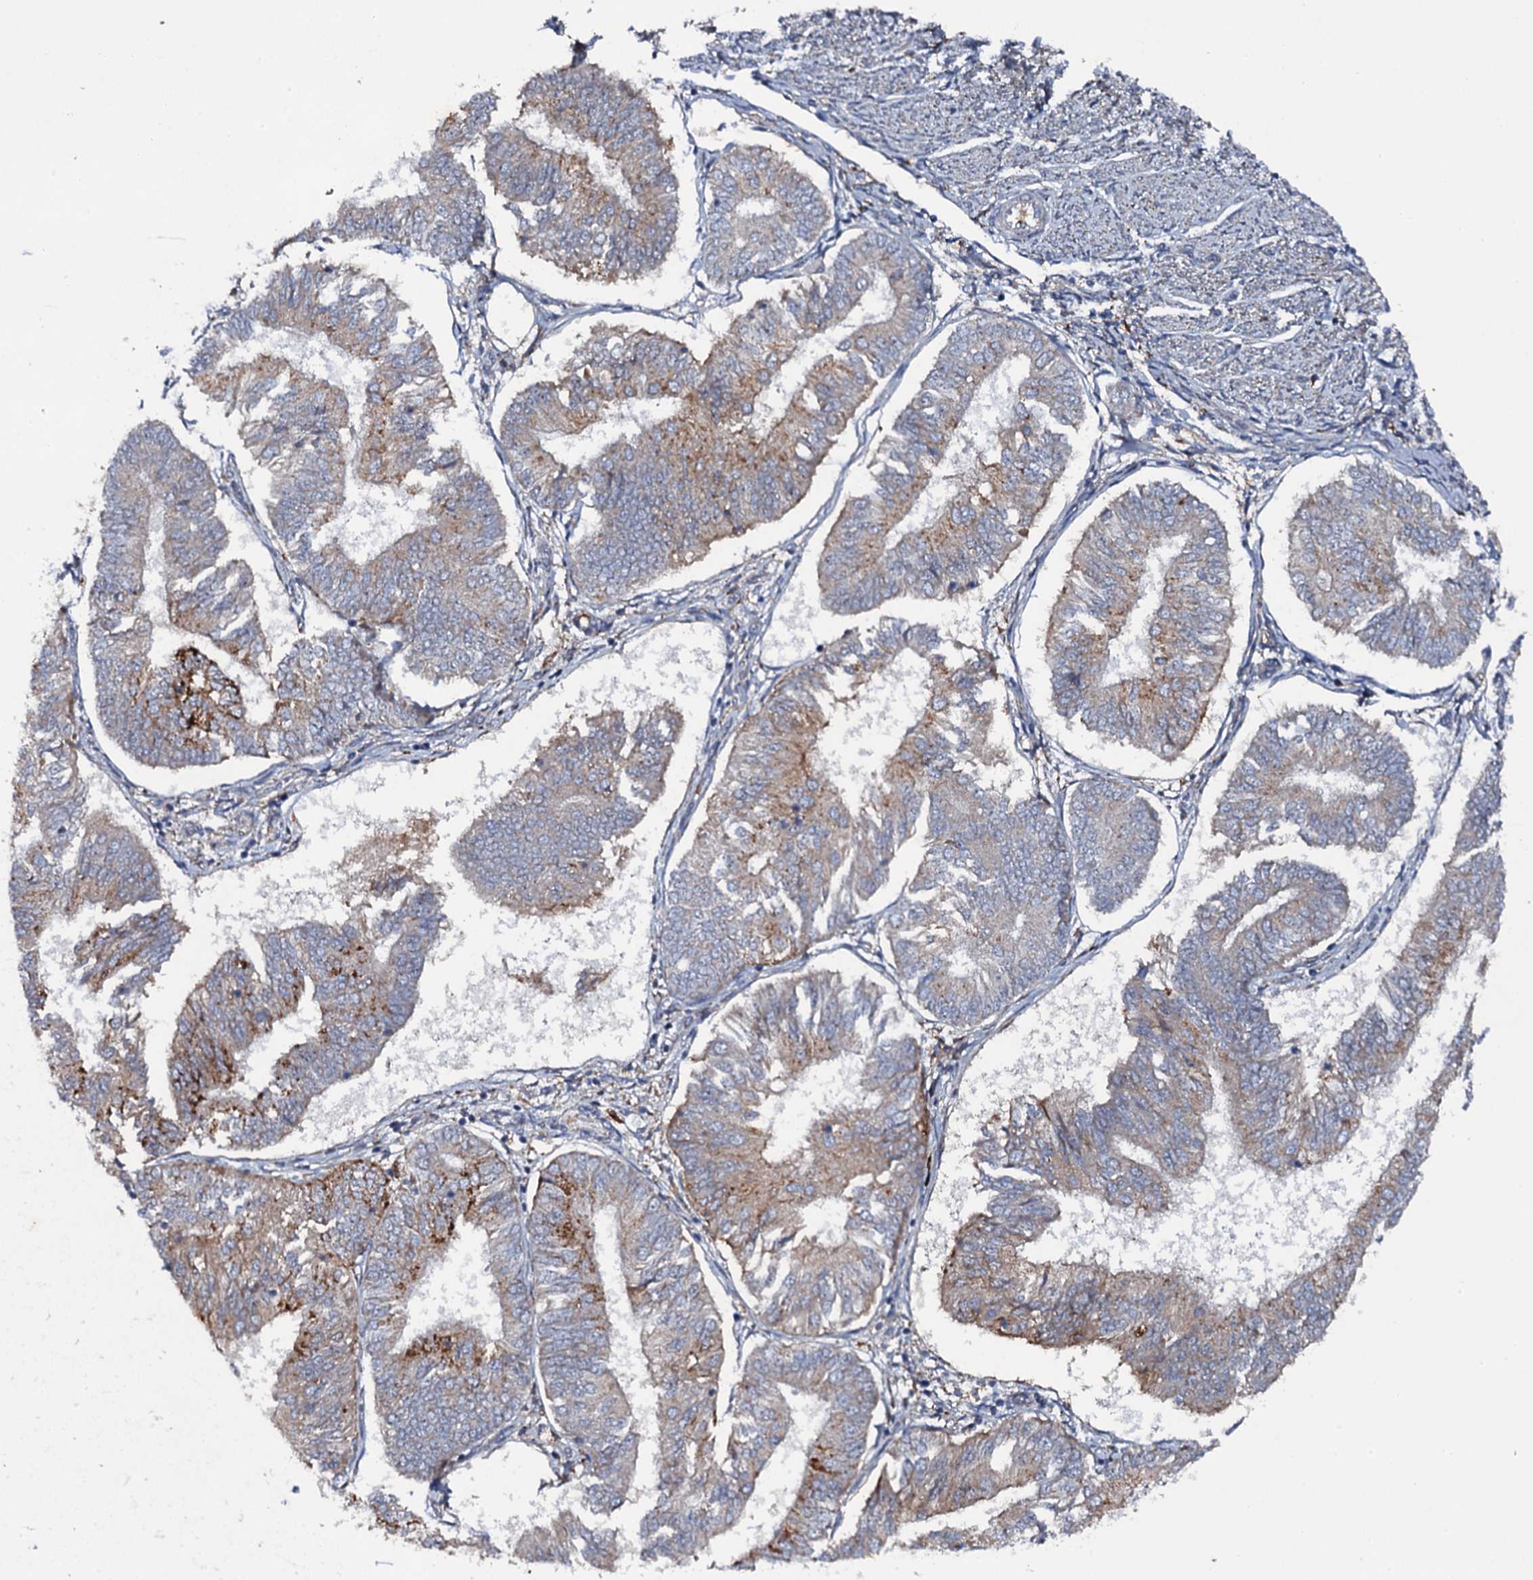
{"staining": {"intensity": "moderate", "quantity": "<25%", "location": "cytoplasmic/membranous"}, "tissue": "endometrial cancer", "cell_type": "Tumor cells", "image_type": "cancer", "snomed": [{"axis": "morphology", "description": "Adenocarcinoma, NOS"}, {"axis": "topography", "description": "Endometrium"}], "caption": "Adenocarcinoma (endometrial) tissue shows moderate cytoplasmic/membranous staining in about <25% of tumor cells", "gene": "LRRC28", "patient": {"sex": "female", "age": 58}}